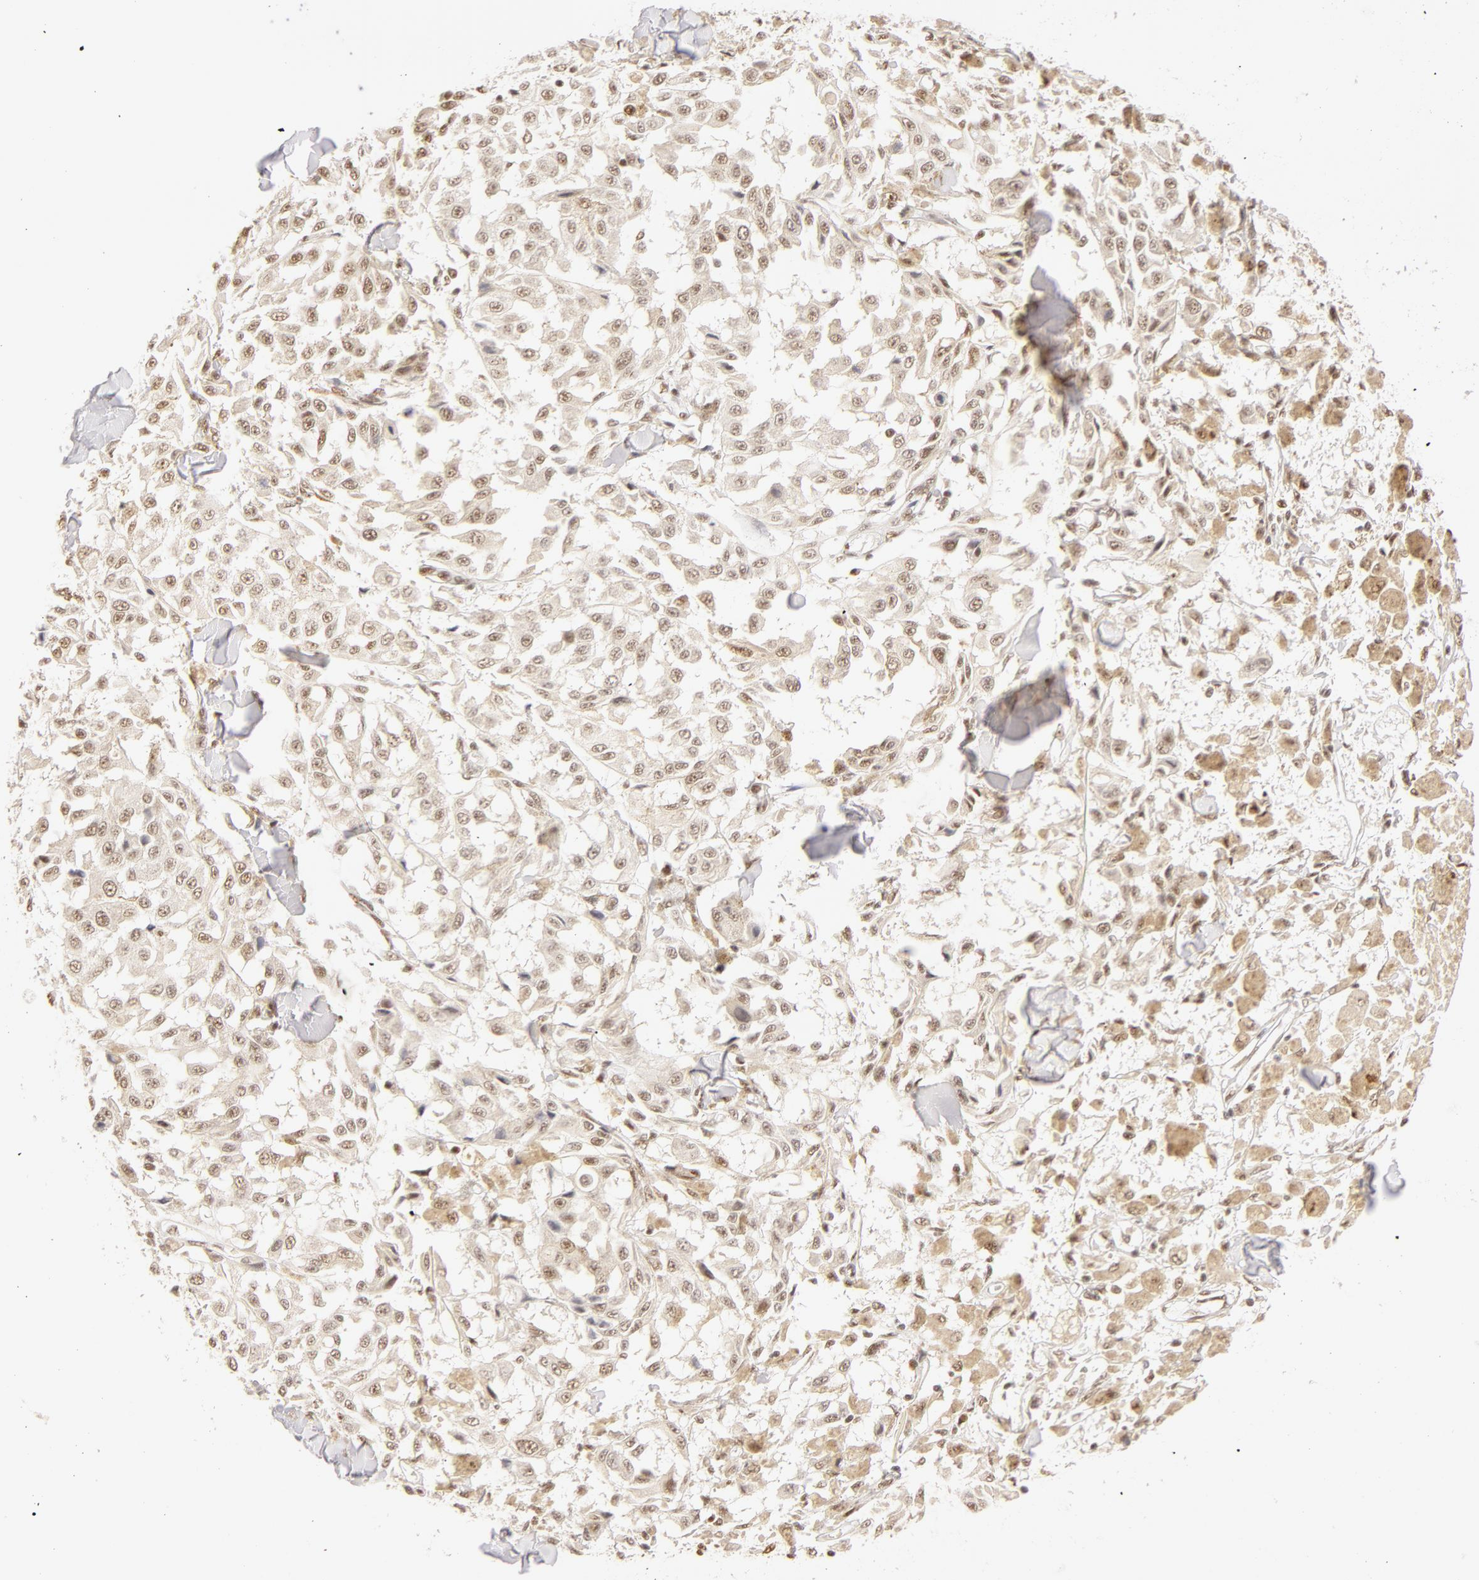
{"staining": {"intensity": "weak", "quantity": ">75%", "location": "nuclear"}, "tissue": "melanoma", "cell_type": "Tumor cells", "image_type": "cancer", "snomed": [{"axis": "morphology", "description": "Malignant melanoma, NOS"}, {"axis": "topography", "description": "Skin"}], "caption": "Immunohistochemical staining of melanoma demonstrates weak nuclear protein staining in about >75% of tumor cells.", "gene": "RBM39", "patient": {"sex": "female", "age": 64}}